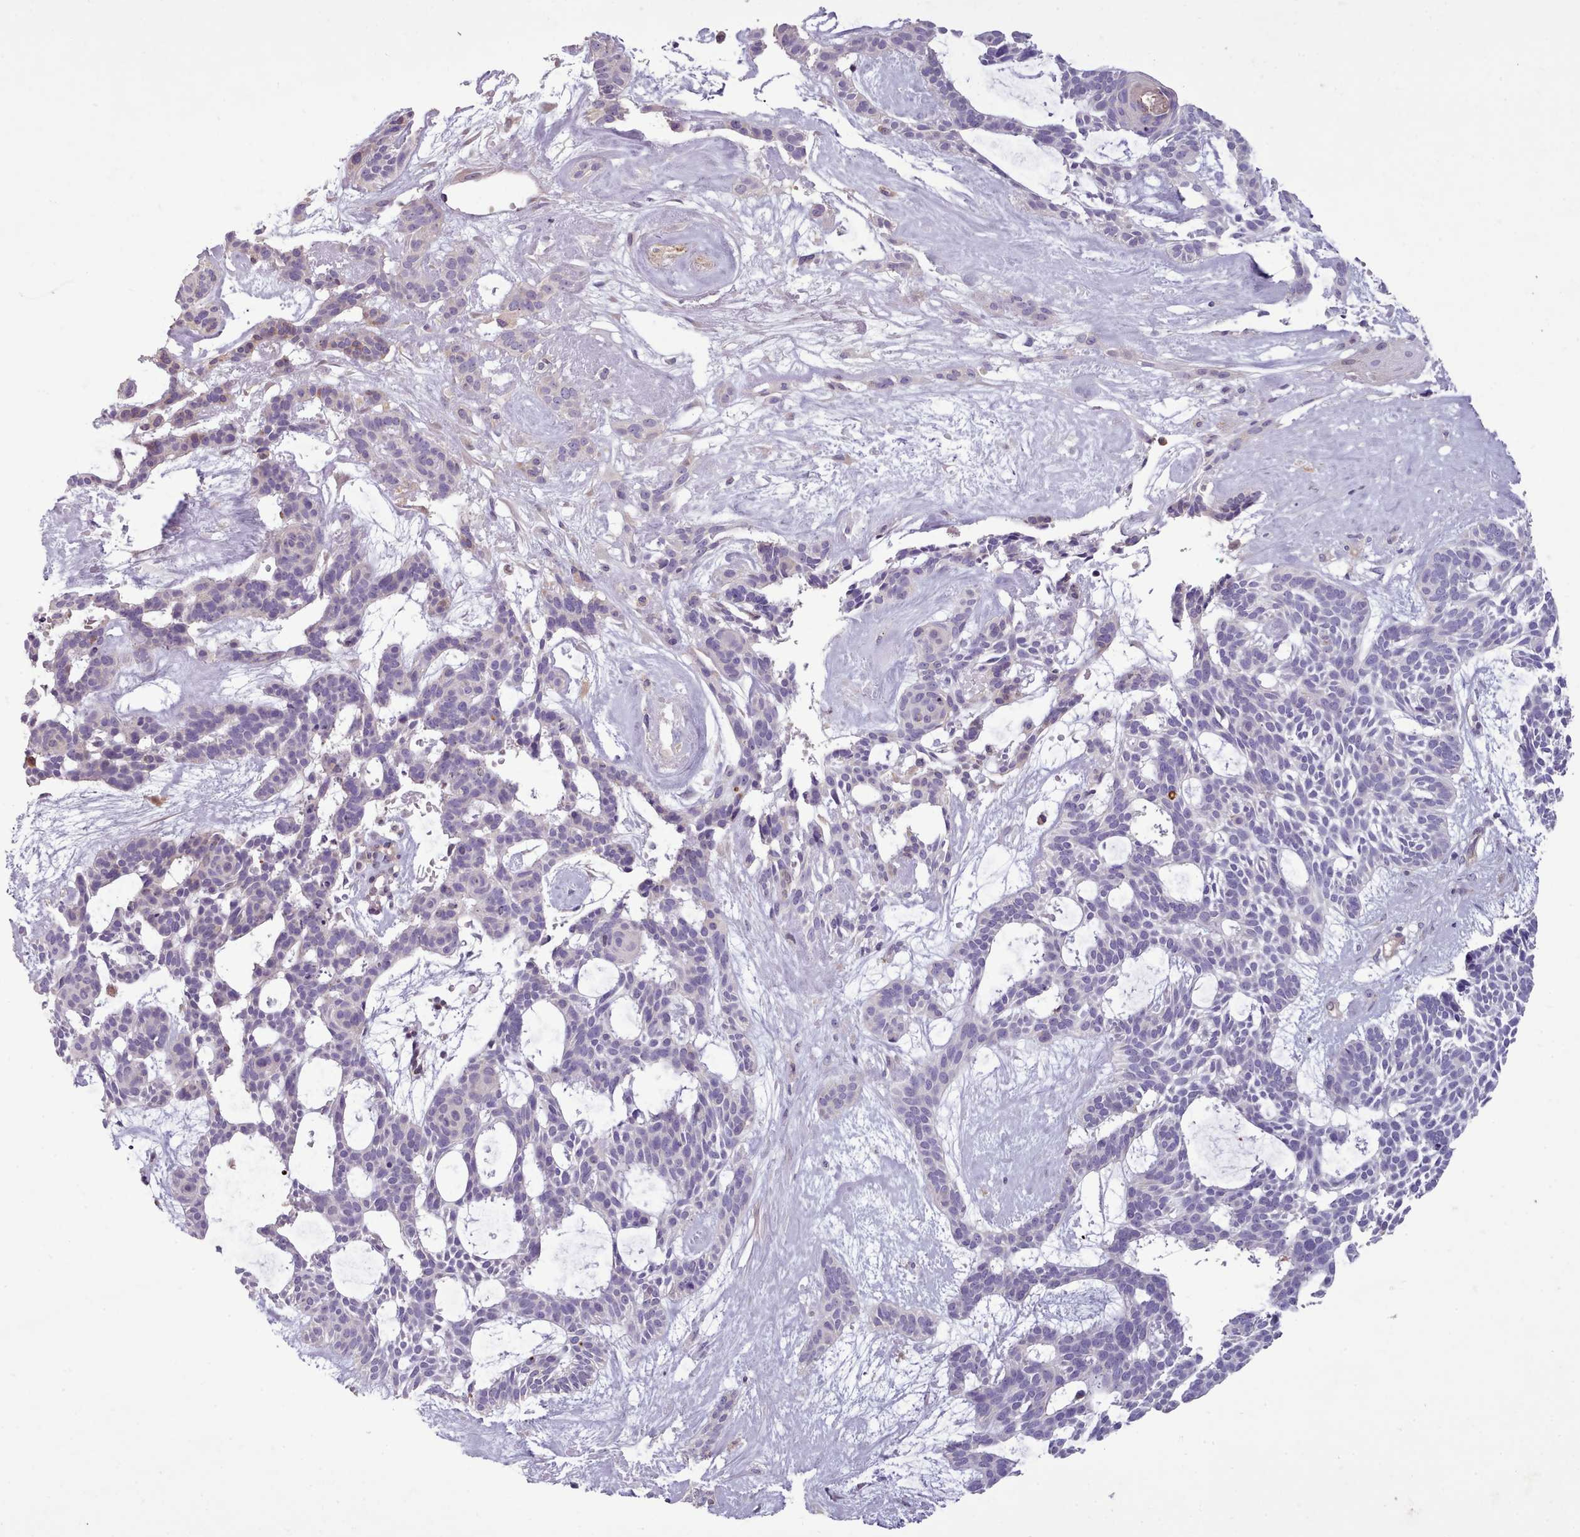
{"staining": {"intensity": "negative", "quantity": "none", "location": "none"}, "tissue": "skin cancer", "cell_type": "Tumor cells", "image_type": "cancer", "snomed": [{"axis": "morphology", "description": "Basal cell carcinoma"}, {"axis": "topography", "description": "Skin"}], "caption": "Skin cancer was stained to show a protein in brown. There is no significant expression in tumor cells.", "gene": "DPF1", "patient": {"sex": "male", "age": 61}}